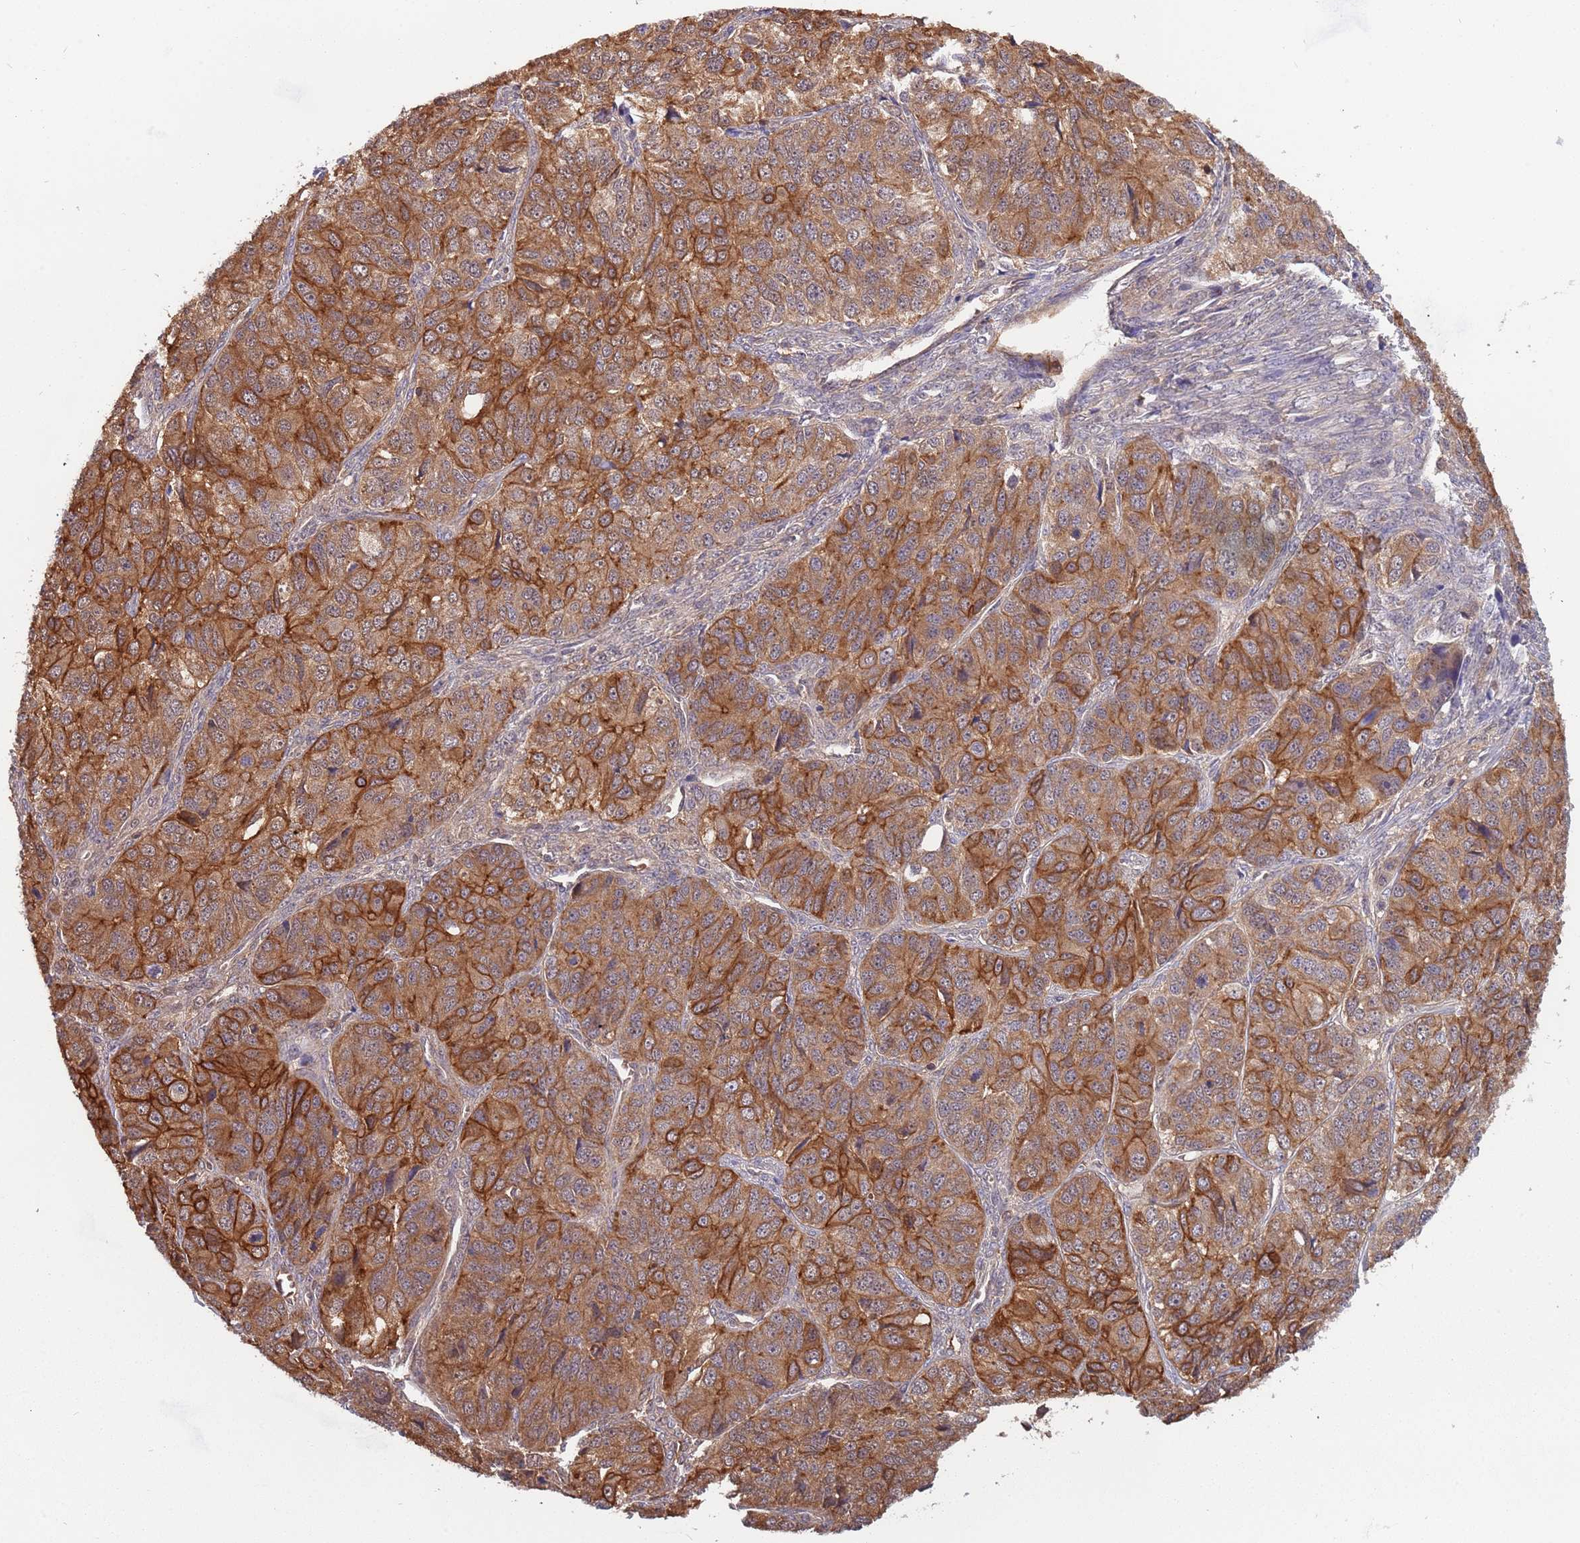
{"staining": {"intensity": "moderate", "quantity": ">75%", "location": "cytoplasmic/membranous"}, "tissue": "ovarian cancer", "cell_type": "Tumor cells", "image_type": "cancer", "snomed": [{"axis": "morphology", "description": "Carcinoma, endometroid"}, {"axis": "topography", "description": "Ovary"}], "caption": "Ovarian cancer (endometroid carcinoma) stained with a brown dye displays moderate cytoplasmic/membranous positive positivity in about >75% of tumor cells.", "gene": "GSDMD", "patient": {"sex": "female", "age": 51}}